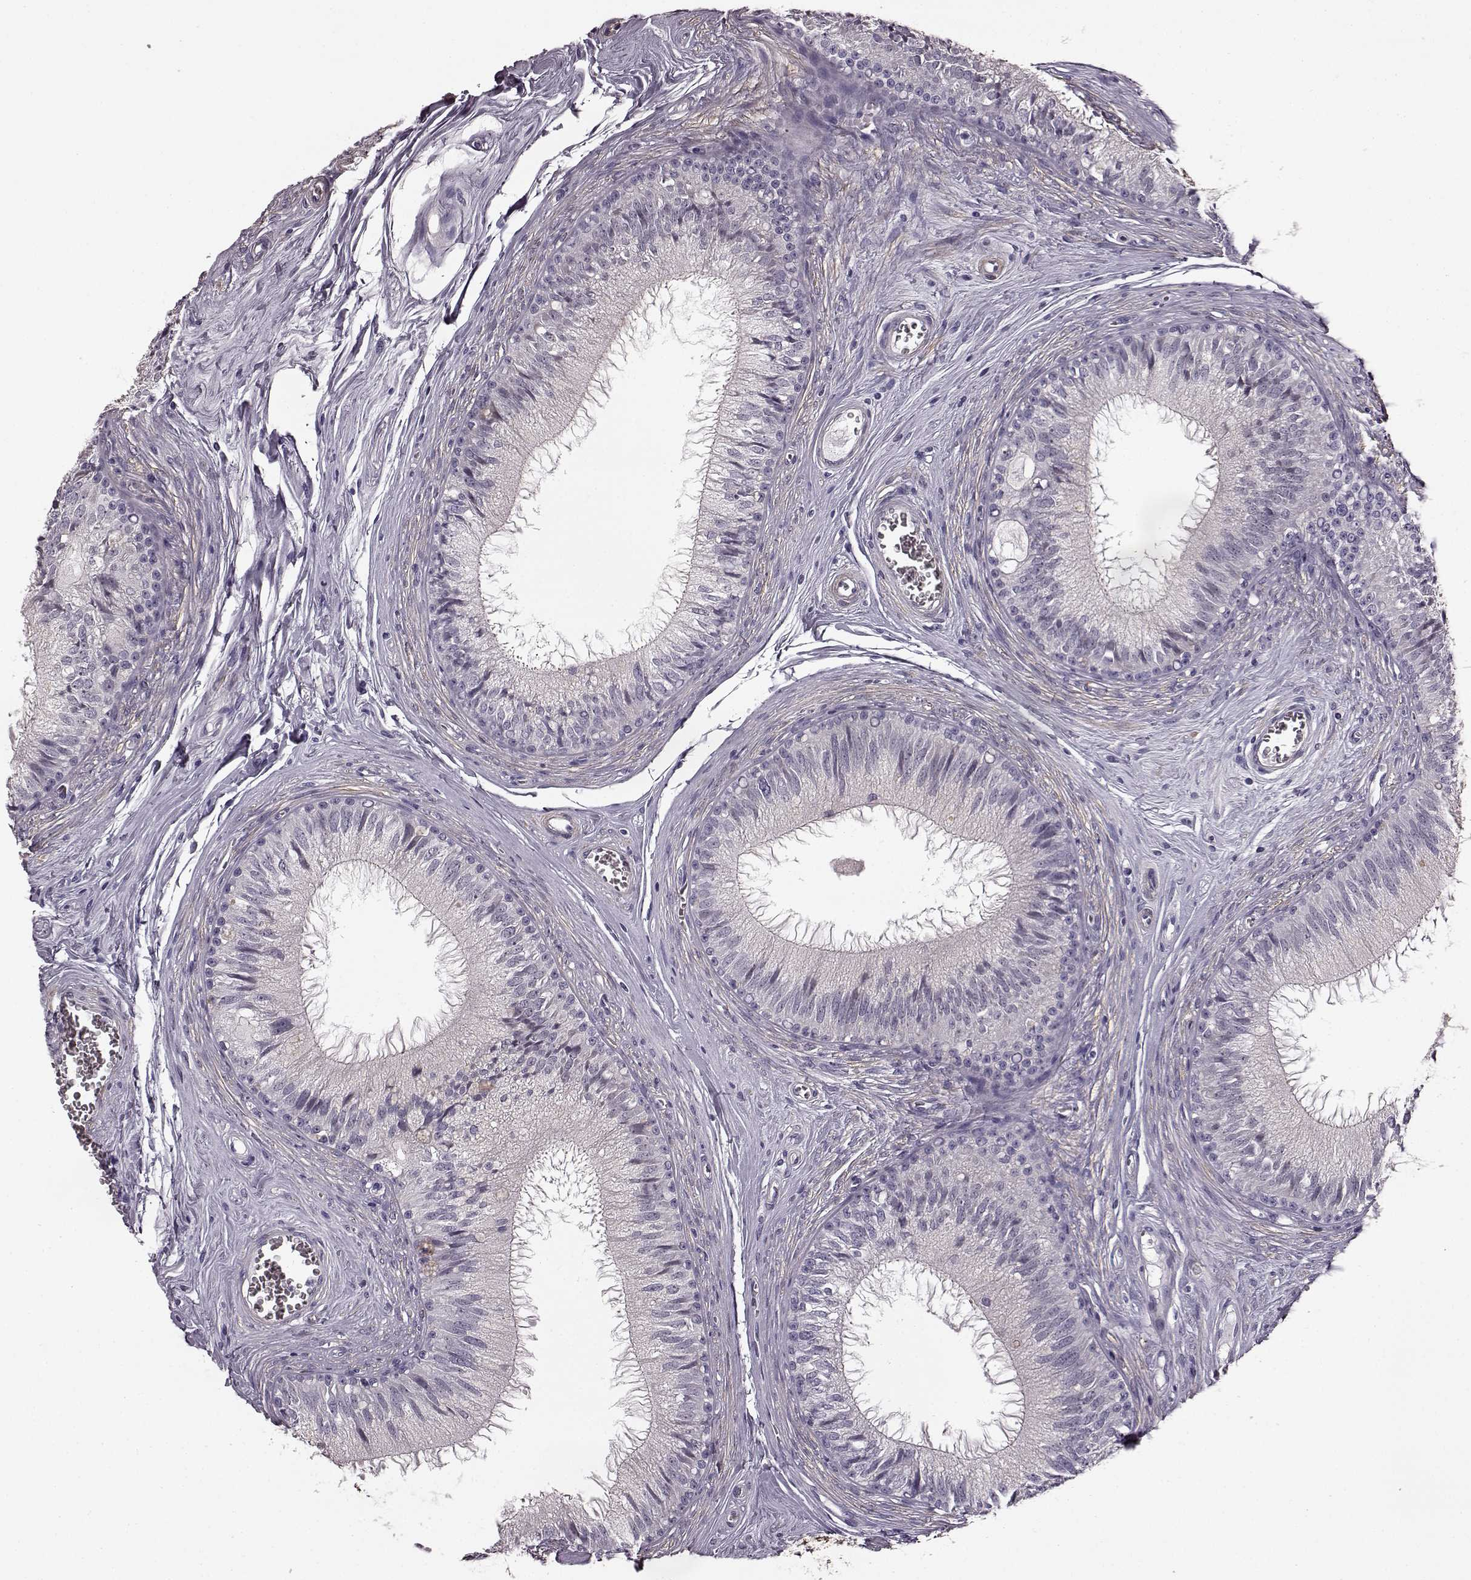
{"staining": {"intensity": "negative", "quantity": "none", "location": "none"}, "tissue": "epididymis", "cell_type": "Glandular cells", "image_type": "normal", "snomed": [{"axis": "morphology", "description": "Normal tissue, NOS"}, {"axis": "topography", "description": "Epididymis"}], "caption": "Glandular cells are negative for brown protein staining in normal epididymis. (DAB (3,3'-diaminobenzidine) IHC with hematoxylin counter stain).", "gene": "SLCO3A1", "patient": {"sex": "male", "age": 37}}